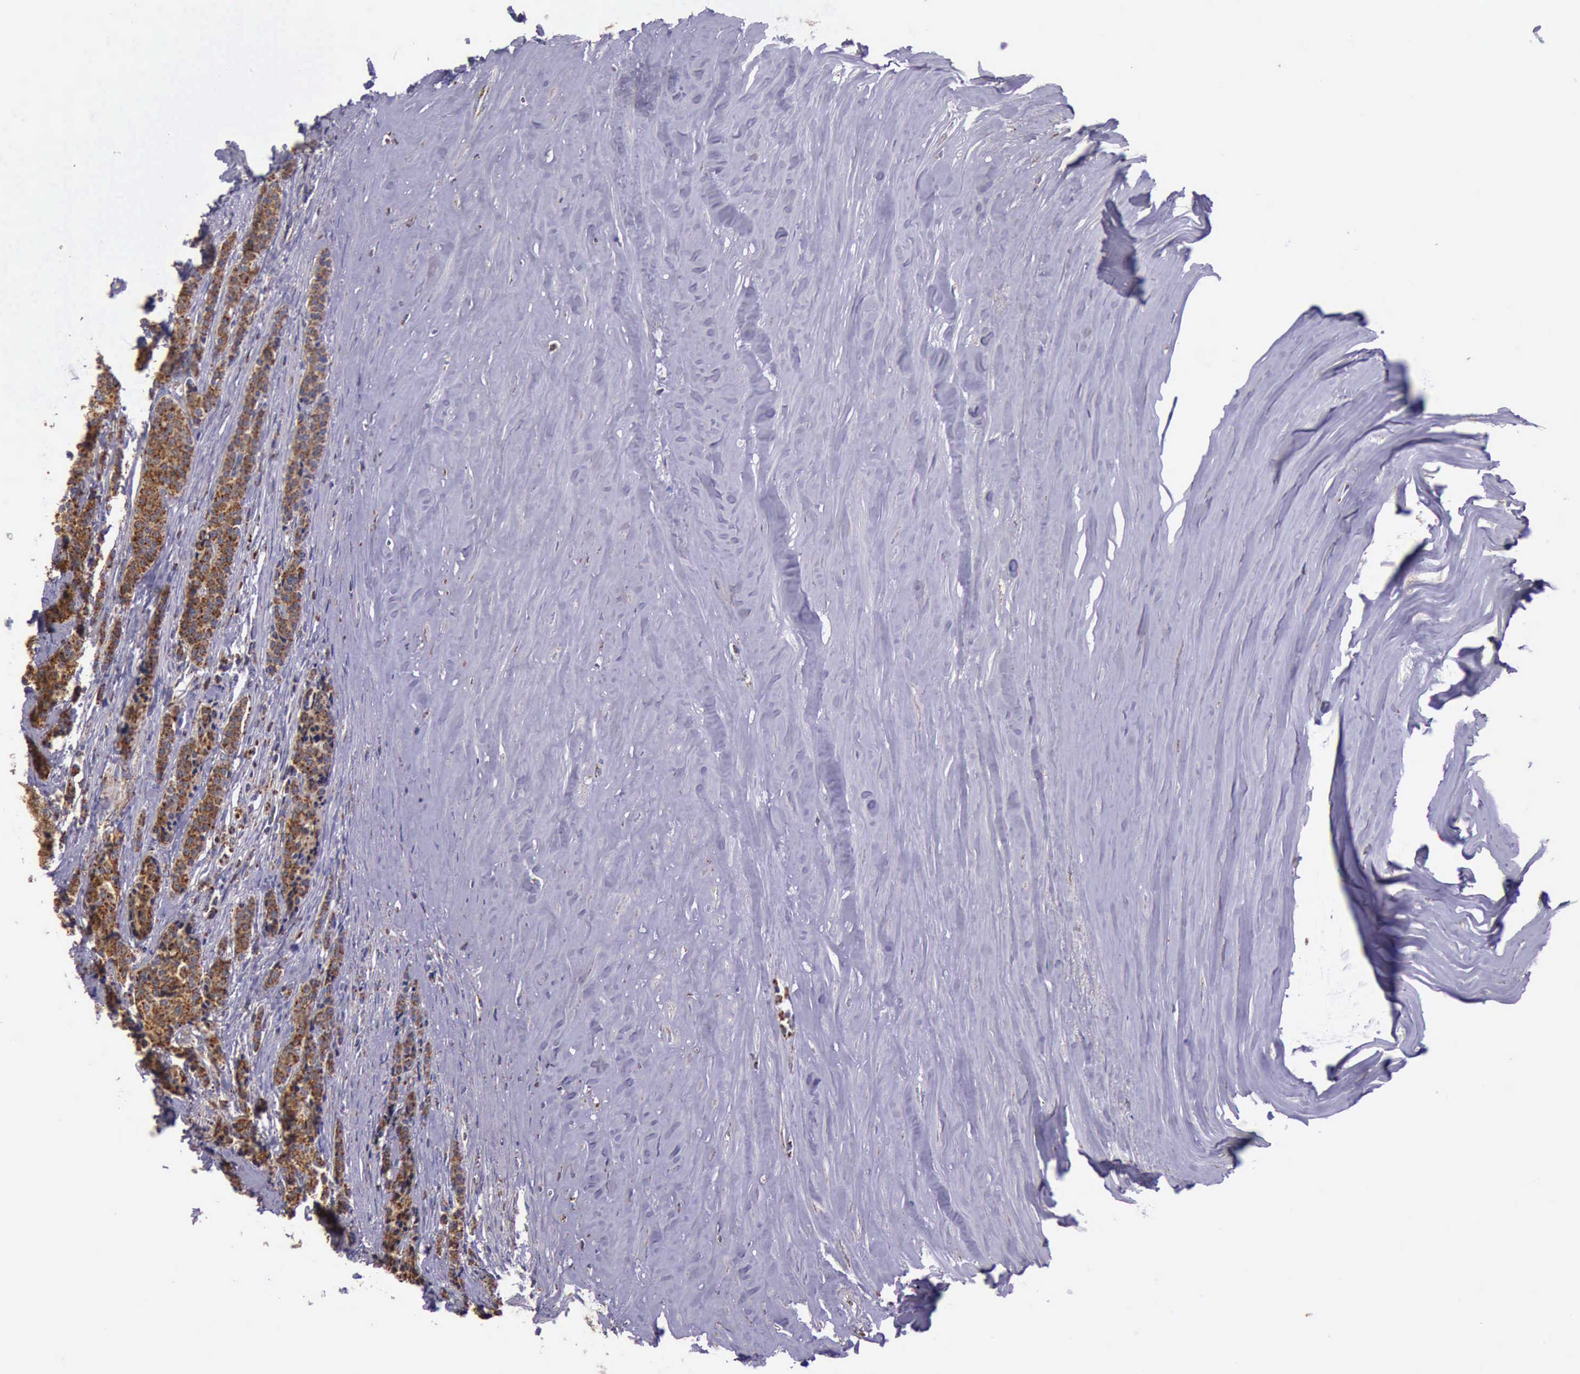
{"staining": {"intensity": "strong", "quantity": ">75%", "location": "cytoplasmic/membranous"}, "tissue": "carcinoid", "cell_type": "Tumor cells", "image_type": "cancer", "snomed": [{"axis": "morphology", "description": "Carcinoid, malignant, NOS"}, {"axis": "topography", "description": "Small intestine"}], "caption": "Protein analysis of carcinoid (malignant) tissue exhibits strong cytoplasmic/membranous expression in about >75% of tumor cells.", "gene": "TXN2", "patient": {"sex": "male", "age": 63}}